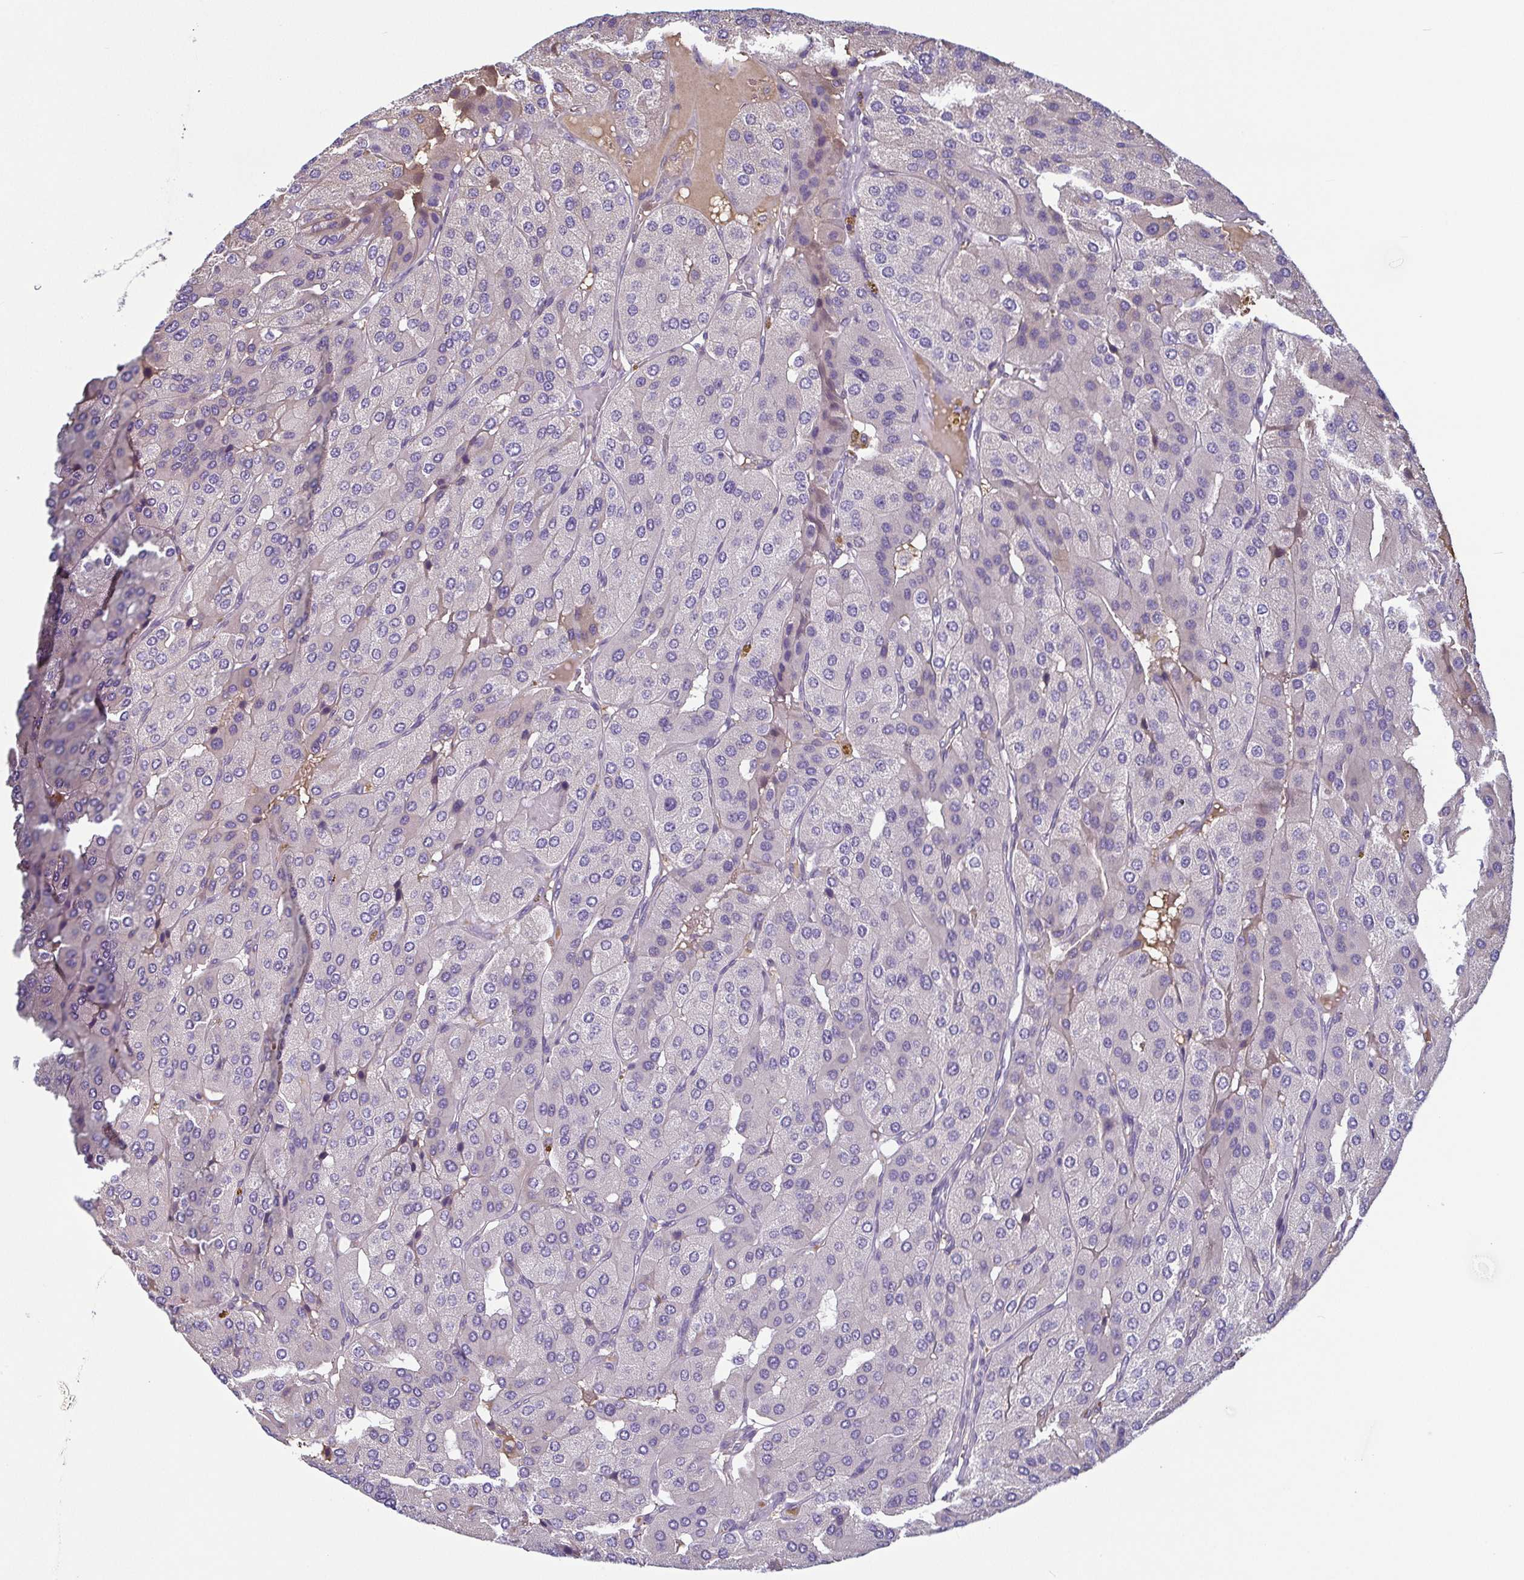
{"staining": {"intensity": "negative", "quantity": "none", "location": "none"}, "tissue": "parathyroid gland", "cell_type": "Glandular cells", "image_type": "normal", "snomed": [{"axis": "morphology", "description": "Normal tissue, NOS"}, {"axis": "morphology", "description": "Adenoma, NOS"}, {"axis": "topography", "description": "Parathyroid gland"}], "caption": "Human parathyroid gland stained for a protein using immunohistochemistry (IHC) reveals no staining in glandular cells.", "gene": "ECM1", "patient": {"sex": "female", "age": 86}}